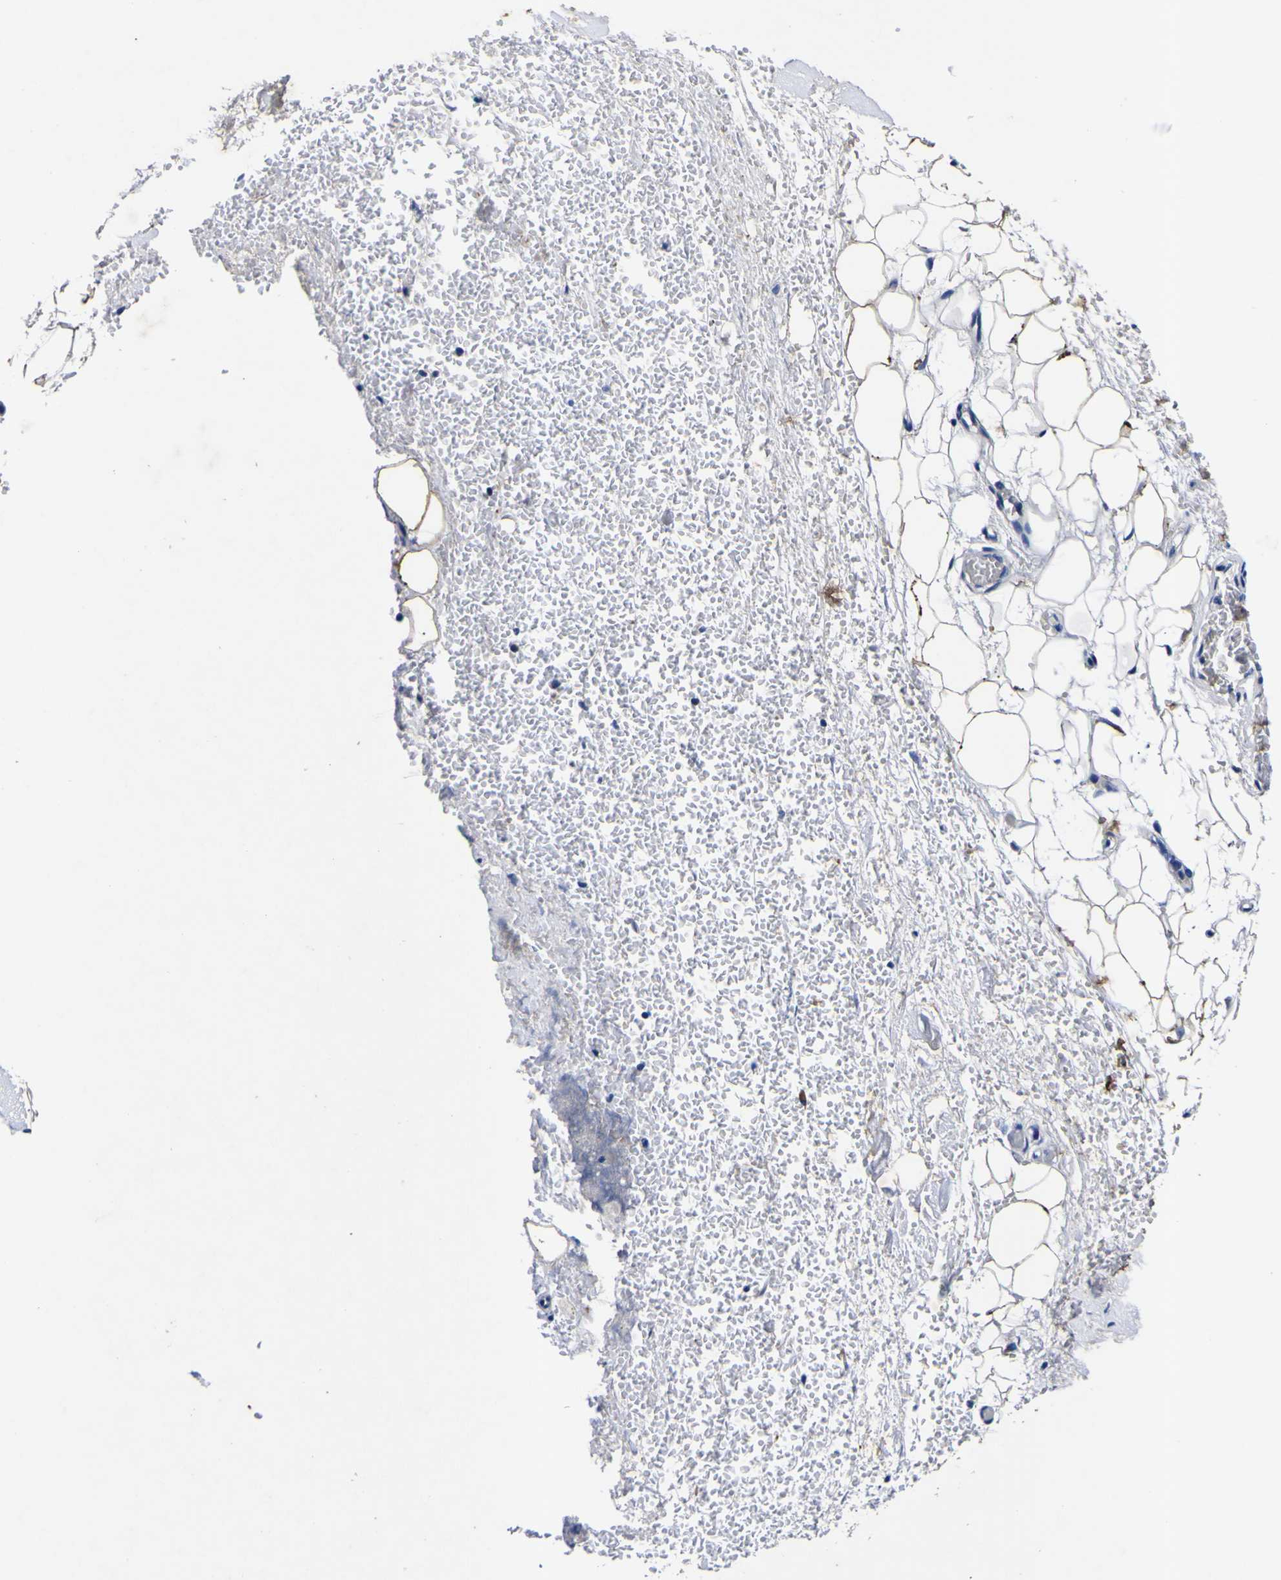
{"staining": {"intensity": "negative", "quantity": "none", "location": "none"}, "tissue": "adipose tissue", "cell_type": "Adipocytes", "image_type": "normal", "snomed": [{"axis": "morphology", "description": "Normal tissue, NOS"}, {"axis": "morphology", "description": "Adenocarcinoma, NOS"}, {"axis": "topography", "description": "Esophagus"}], "caption": "Immunohistochemical staining of unremarkable adipose tissue displays no significant staining in adipocytes.", "gene": "VASN", "patient": {"sex": "male", "age": 62}}